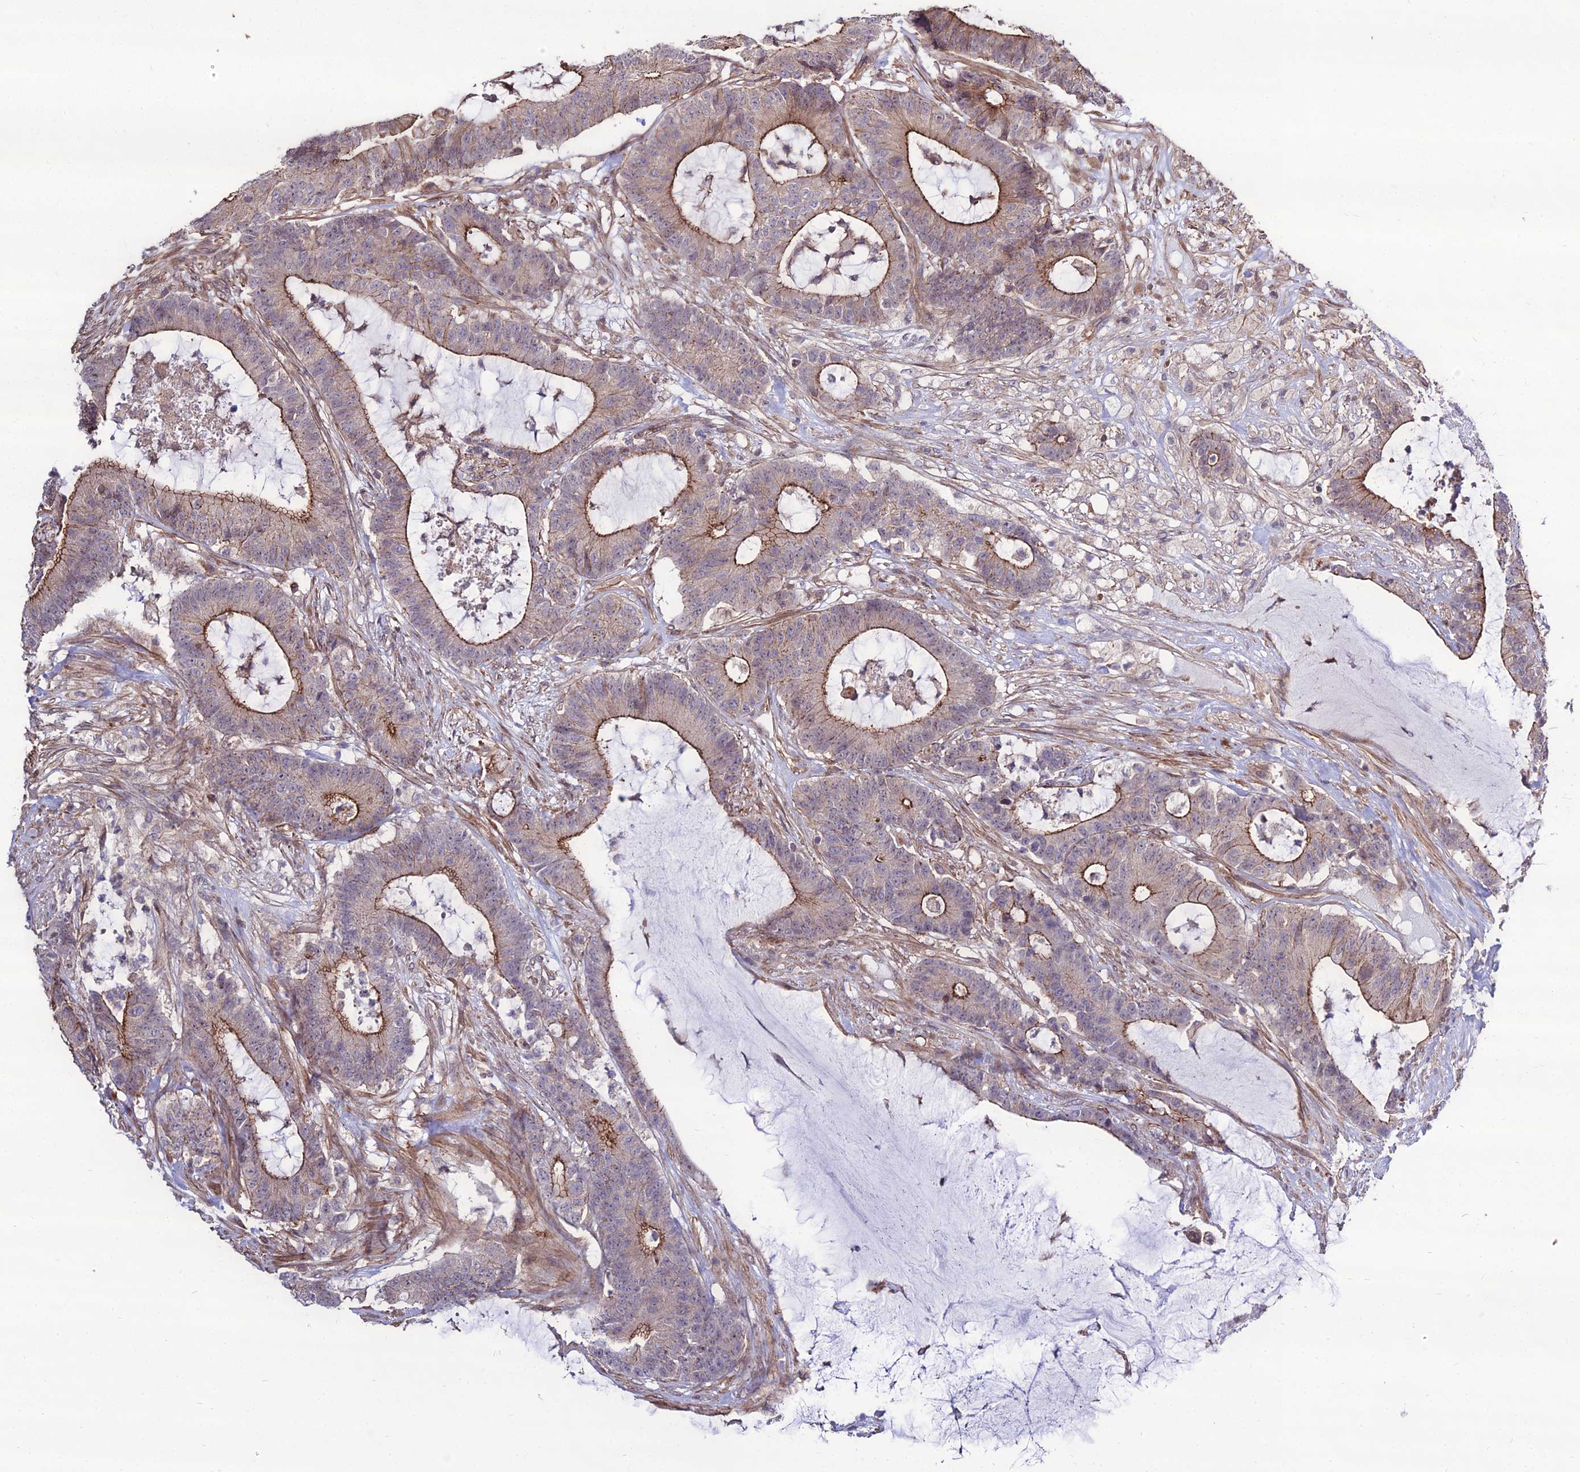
{"staining": {"intensity": "moderate", "quantity": "25%-75%", "location": "cytoplasmic/membranous"}, "tissue": "colorectal cancer", "cell_type": "Tumor cells", "image_type": "cancer", "snomed": [{"axis": "morphology", "description": "Adenocarcinoma, NOS"}, {"axis": "topography", "description": "Colon"}], "caption": "Protein staining of colorectal cancer (adenocarcinoma) tissue displays moderate cytoplasmic/membranous staining in about 25%-75% of tumor cells.", "gene": "TSPYL2", "patient": {"sex": "female", "age": 84}}